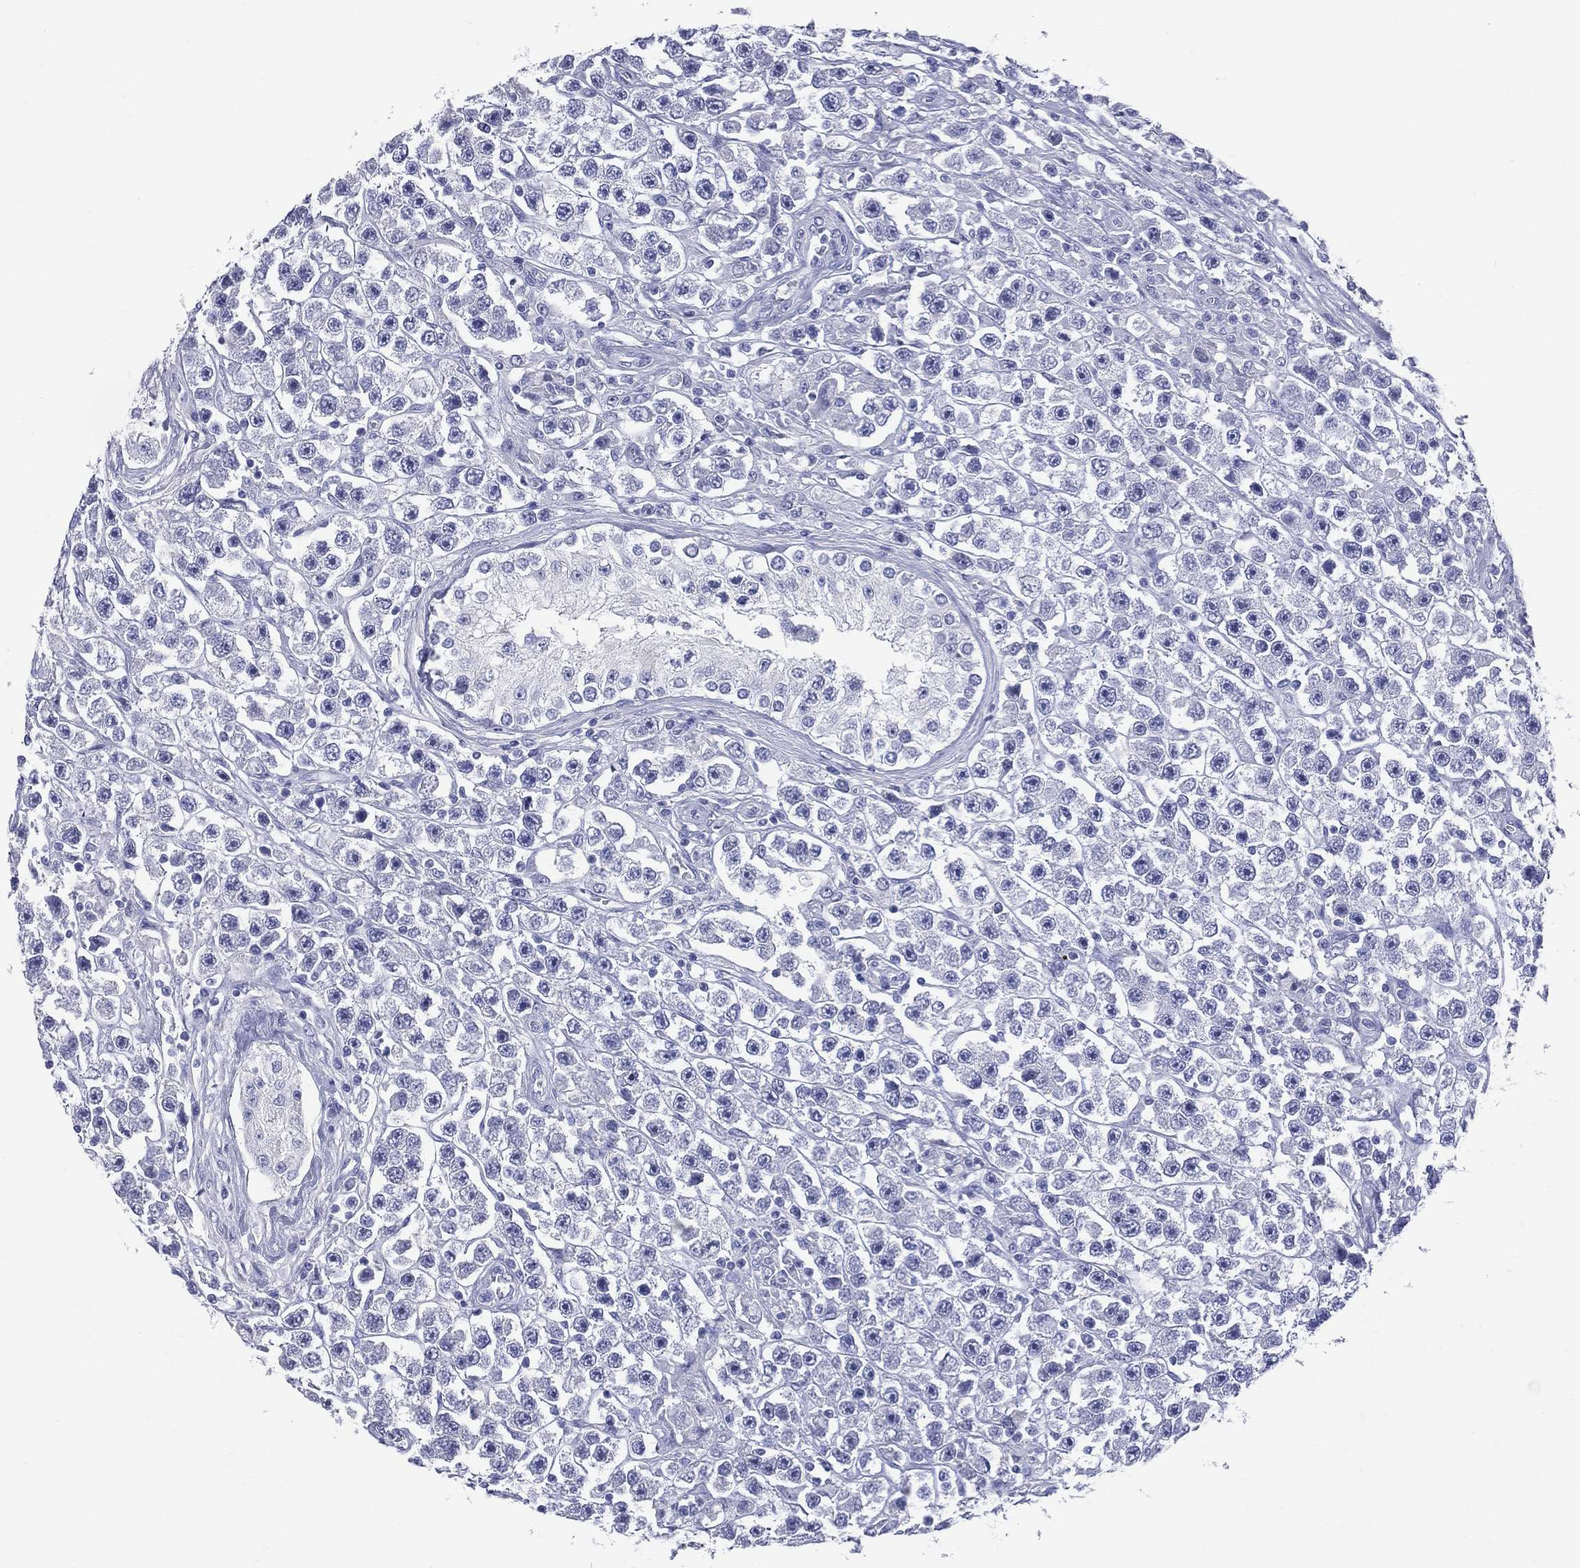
{"staining": {"intensity": "negative", "quantity": "none", "location": "none"}, "tissue": "testis cancer", "cell_type": "Tumor cells", "image_type": "cancer", "snomed": [{"axis": "morphology", "description": "Seminoma, NOS"}, {"axis": "topography", "description": "Testis"}], "caption": "Immunohistochemical staining of human seminoma (testis) displays no significant expression in tumor cells.", "gene": "CYLC1", "patient": {"sex": "male", "age": 45}}